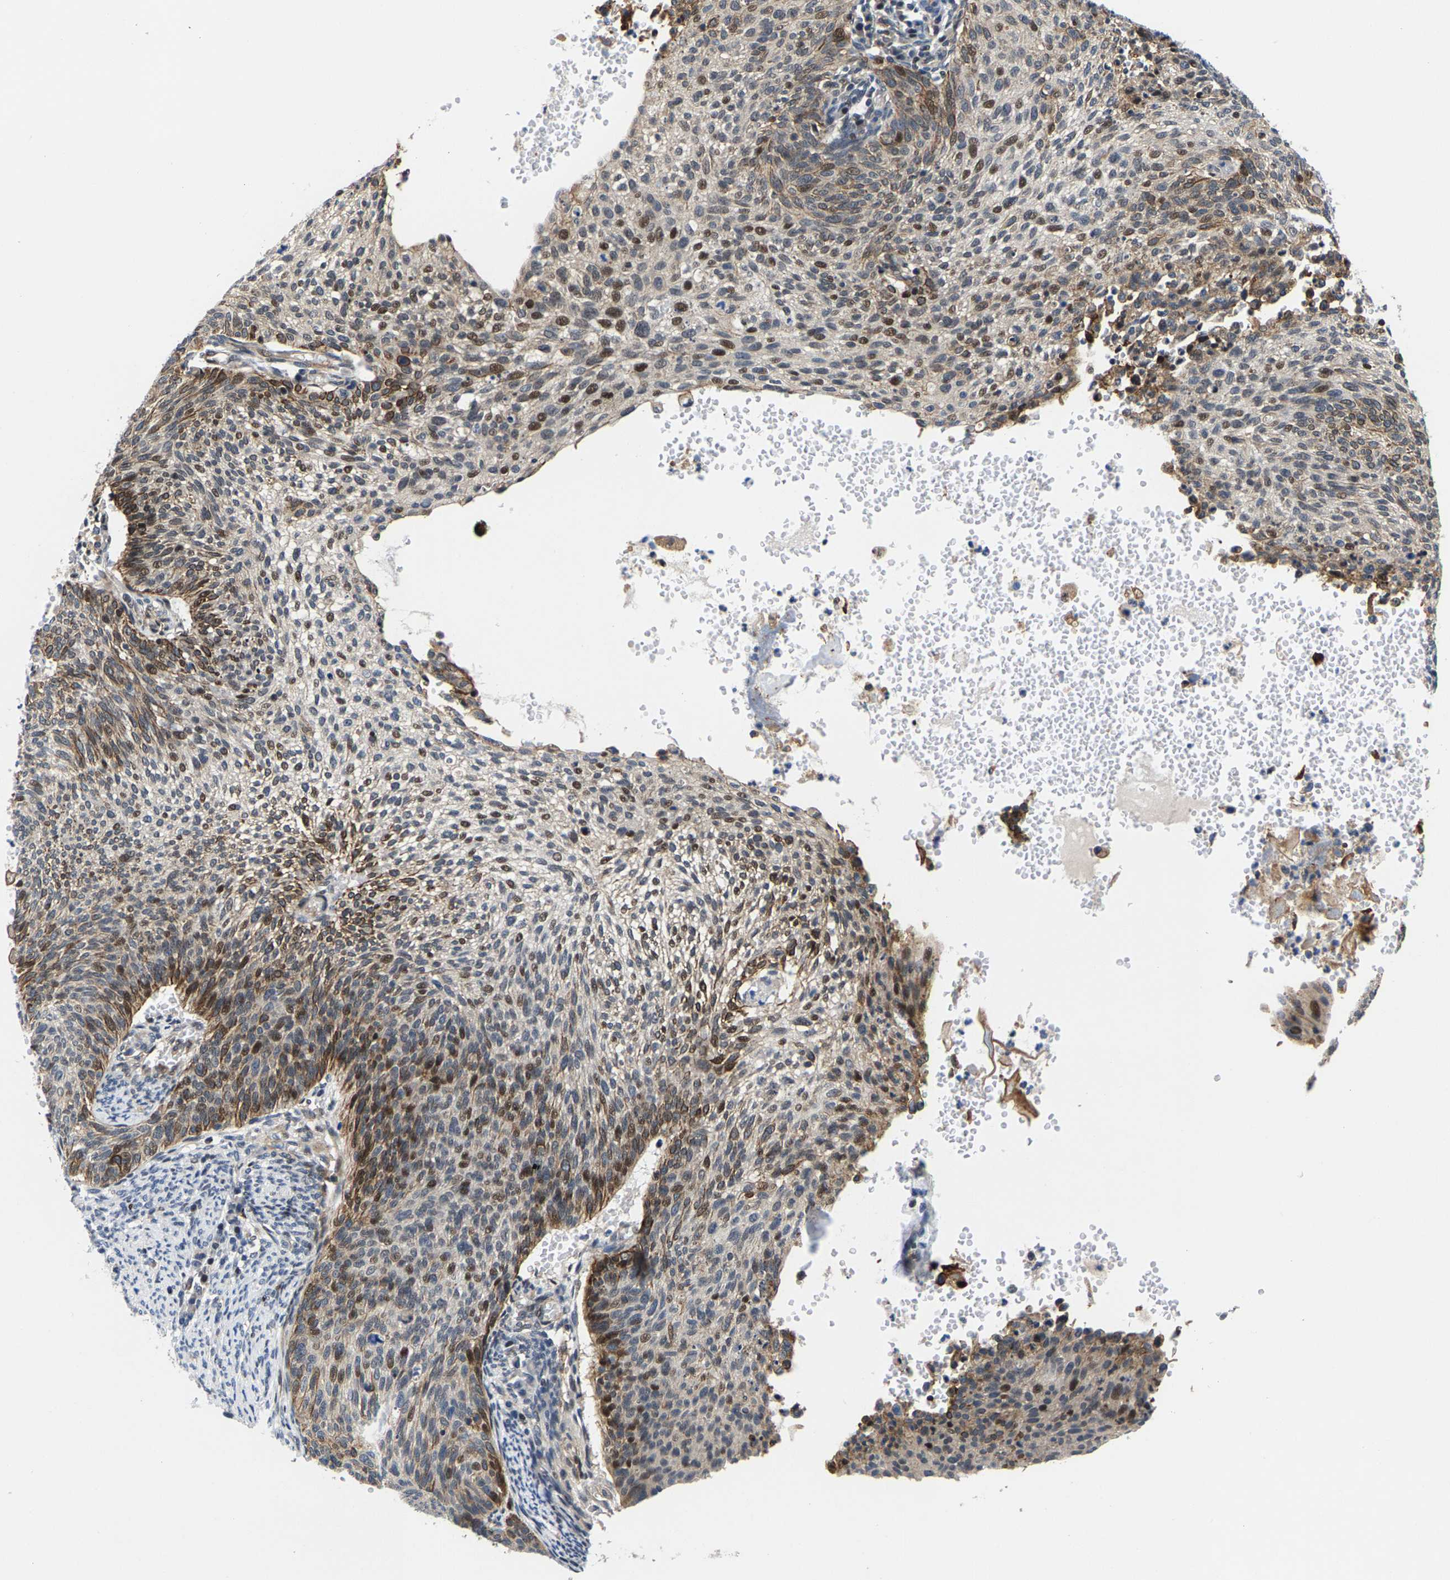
{"staining": {"intensity": "moderate", "quantity": ">75%", "location": "cytoplasmic/membranous,nuclear"}, "tissue": "cervical cancer", "cell_type": "Tumor cells", "image_type": "cancer", "snomed": [{"axis": "morphology", "description": "Squamous cell carcinoma, NOS"}, {"axis": "topography", "description": "Cervix"}], "caption": "Immunohistochemical staining of human squamous cell carcinoma (cervical) demonstrates medium levels of moderate cytoplasmic/membranous and nuclear protein positivity in approximately >75% of tumor cells.", "gene": "GTPBP10", "patient": {"sex": "female", "age": 70}}